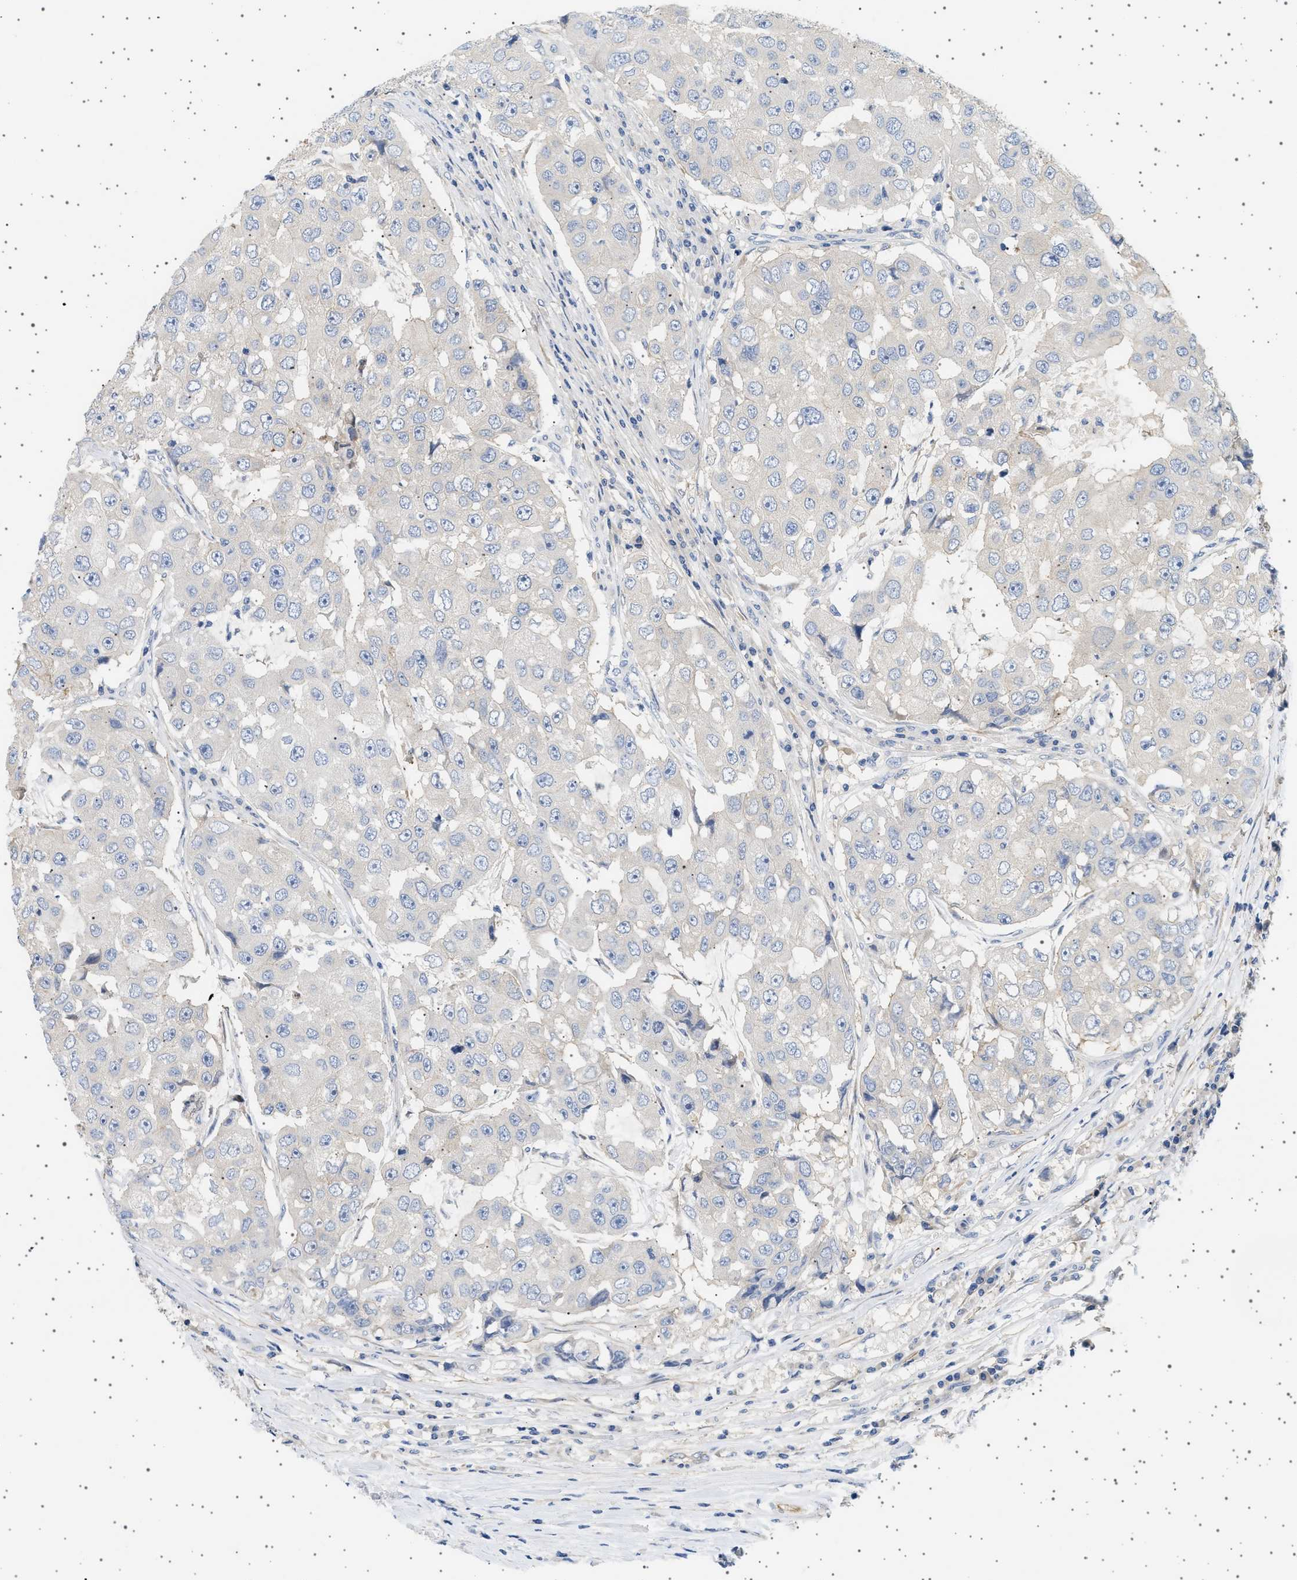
{"staining": {"intensity": "weak", "quantity": "25%-75%", "location": "cytoplasmic/membranous"}, "tissue": "breast cancer", "cell_type": "Tumor cells", "image_type": "cancer", "snomed": [{"axis": "morphology", "description": "Duct carcinoma"}, {"axis": "topography", "description": "Breast"}], "caption": "Immunohistochemical staining of breast cancer (intraductal carcinoma) exhibits low levels of weak cytoplasmic/membranous protein positivity in about 25%-75% of tumor cells.", "gene": "PLPP6", "patient": {"sex": "female", "age": 27}}